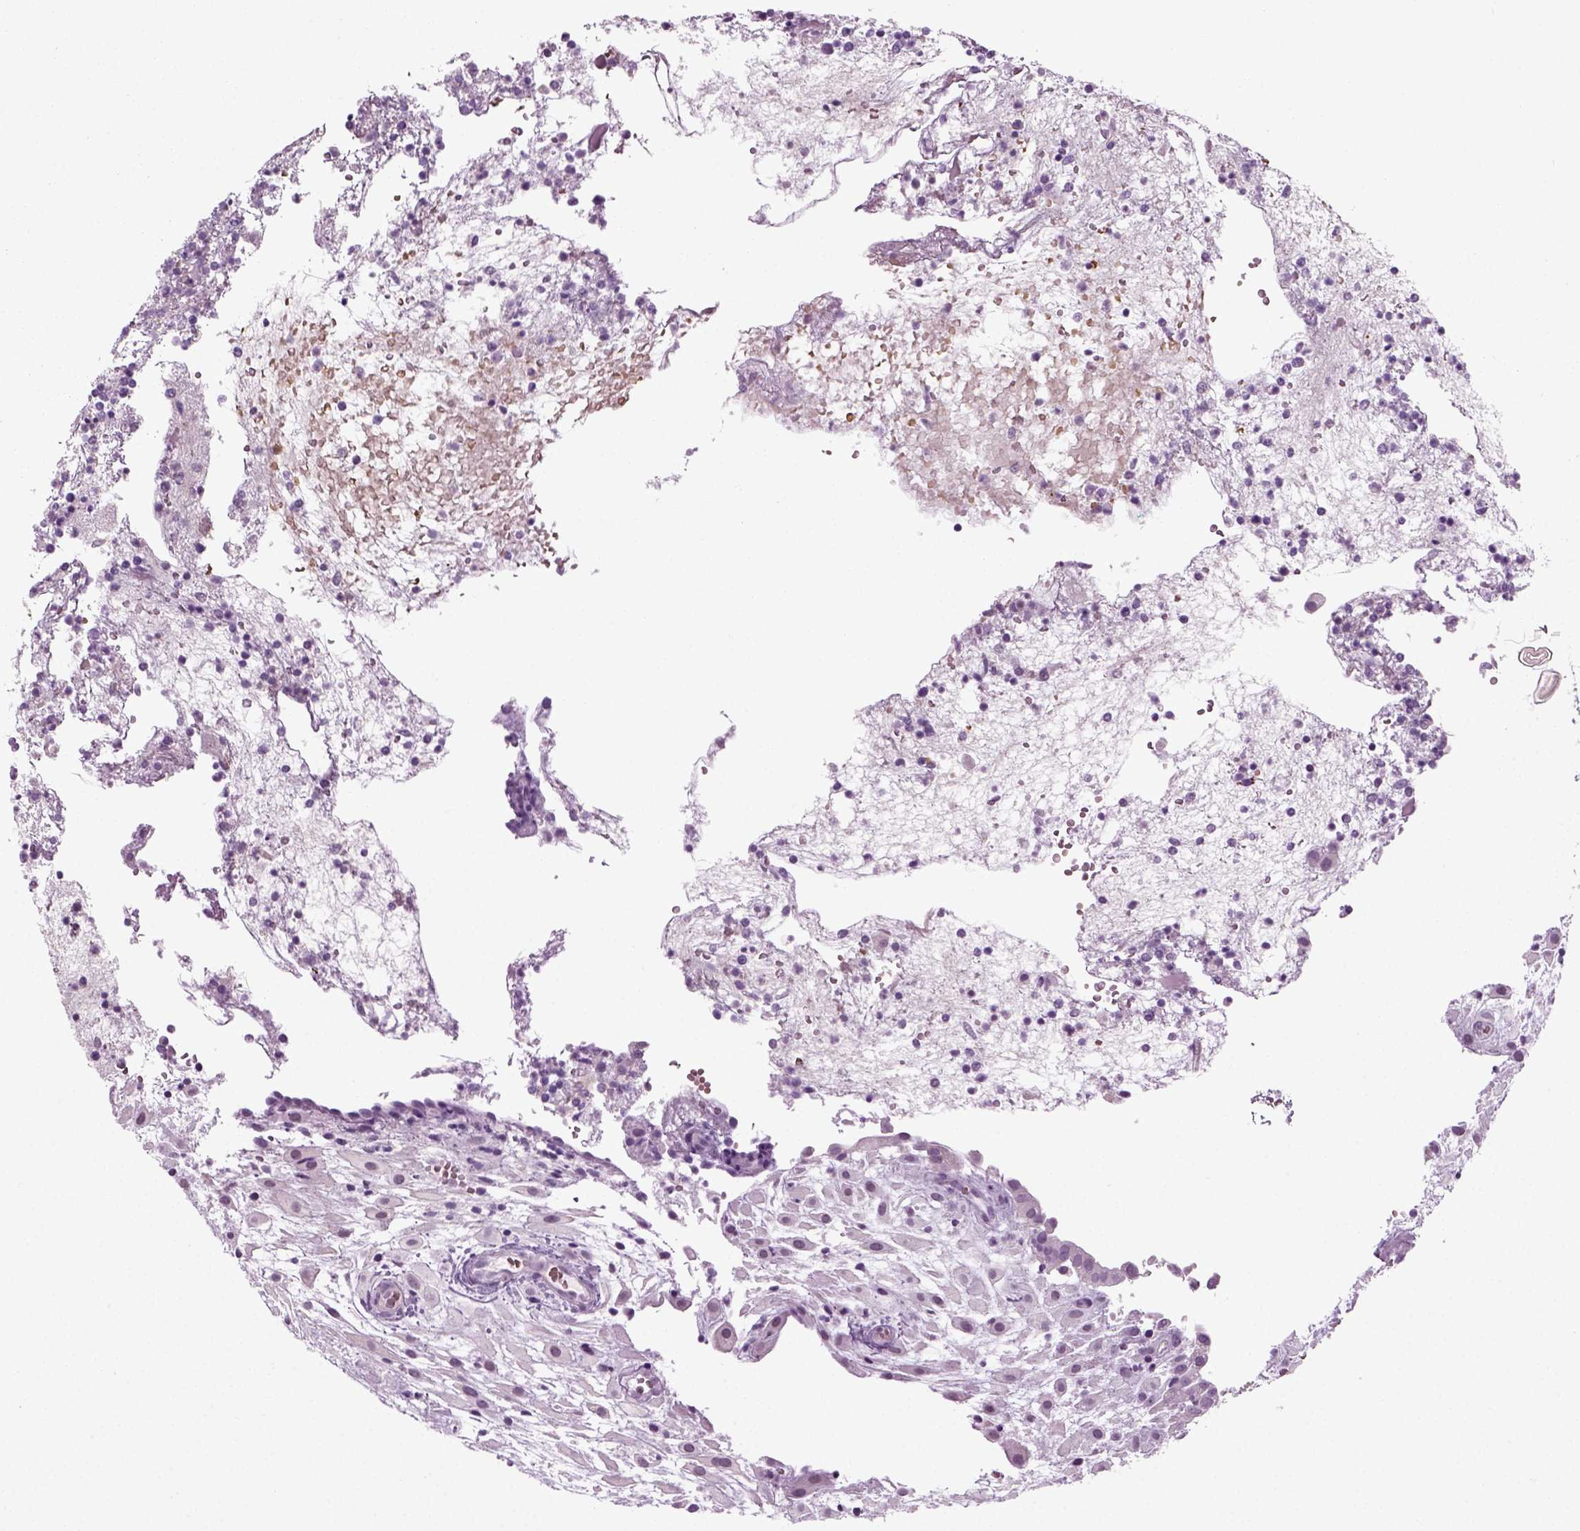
{"staining": {"intensity": "negative", "quantity": "none", "location": "none"}, "tissue": "placenta", "cell_type": "Decidual cells", "image_type": "normal", "snomed": [{"axis": "morphology", "description": "Normal tissue, NOS"}, {"axis": "topography", "description": "Placenta"}], "caption": "Immunohistochemical staining of benign placenta displays no significant staining in decidual cells.", "gene": "ZC2HC1C", "patient": {"sex": "female", "age": 24}}